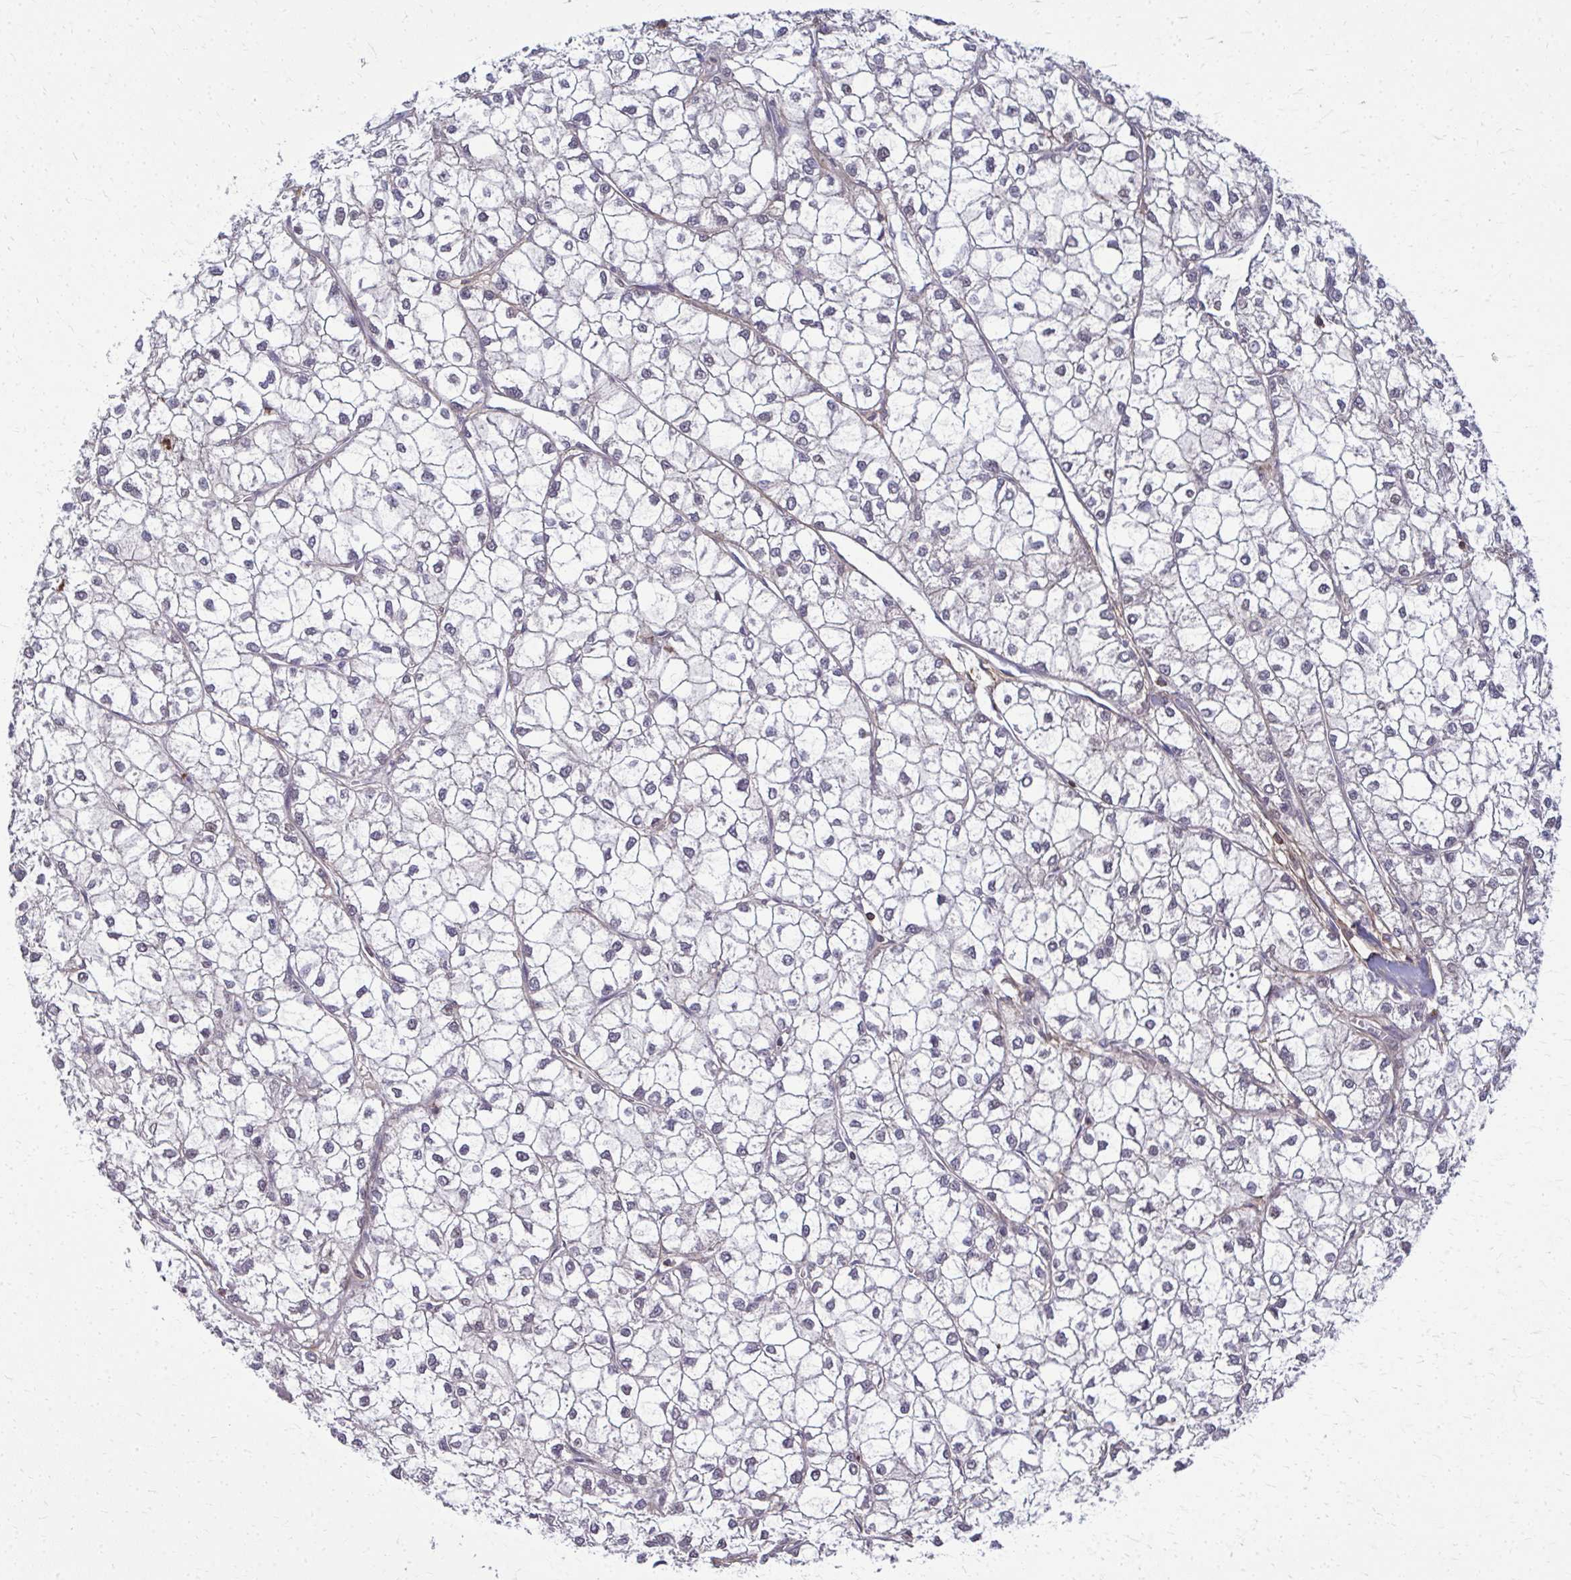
{"staining": {"intensity": "negative", "quantity": "none", "location": "none"}, "tissue": "liver cancer", "cell_type": "Tumor cells", "image_type": "cancer", "snomed": [{"axis": "morphology", "description": "Carcinoma, Hepatocellular, NOS"}, {"axis": "topography", "description": "Liver"}], "caption": "Immunohistochemistry (IHC) histopathology image of hepatocellular carcinoma (liver) stained for a protein (brown), which shows no expression in tumor cells.", "gene": "AP5M1", "patient": {"sex": "female", "age": 43}}